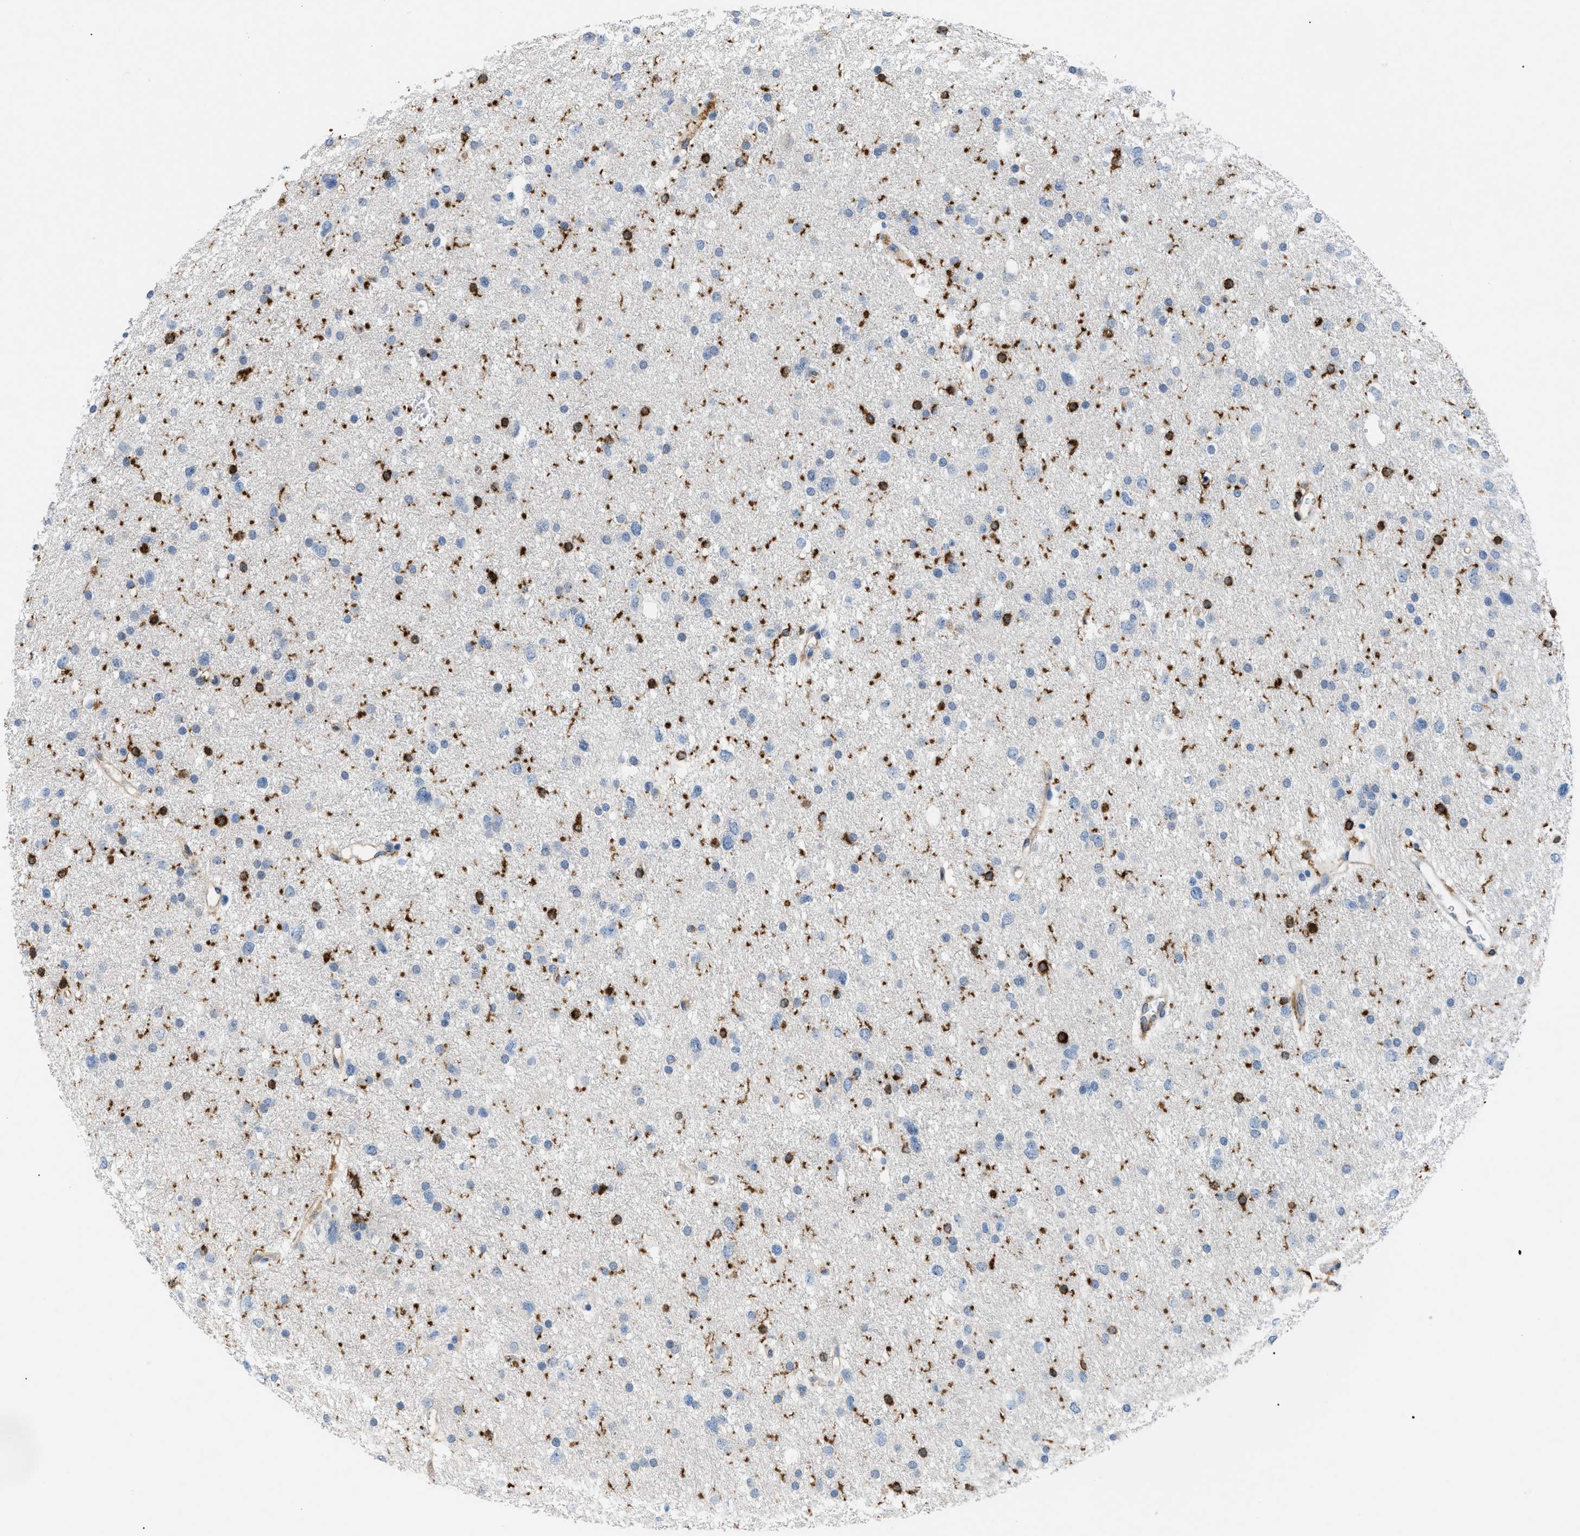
{"staining": {"intensity": "negative", "quantity": "none", "location": "none"}, "tissue": "glioma", "cell_type": "Tumor cells", "image_type": "cancer", "snomed": [{"axis": "morphology", "description": "Glioma, malignant, Low grade"}, {"axis": "topography", "description": "Brain"}], "caption": "This is a micrograph of immunohistochemistry (IHC) staining of malignant glioma (low-grade), which shows no positivity in tumor cells.", "gene": "INPP5D", "patient": {"sex": "female", "age": 37}}